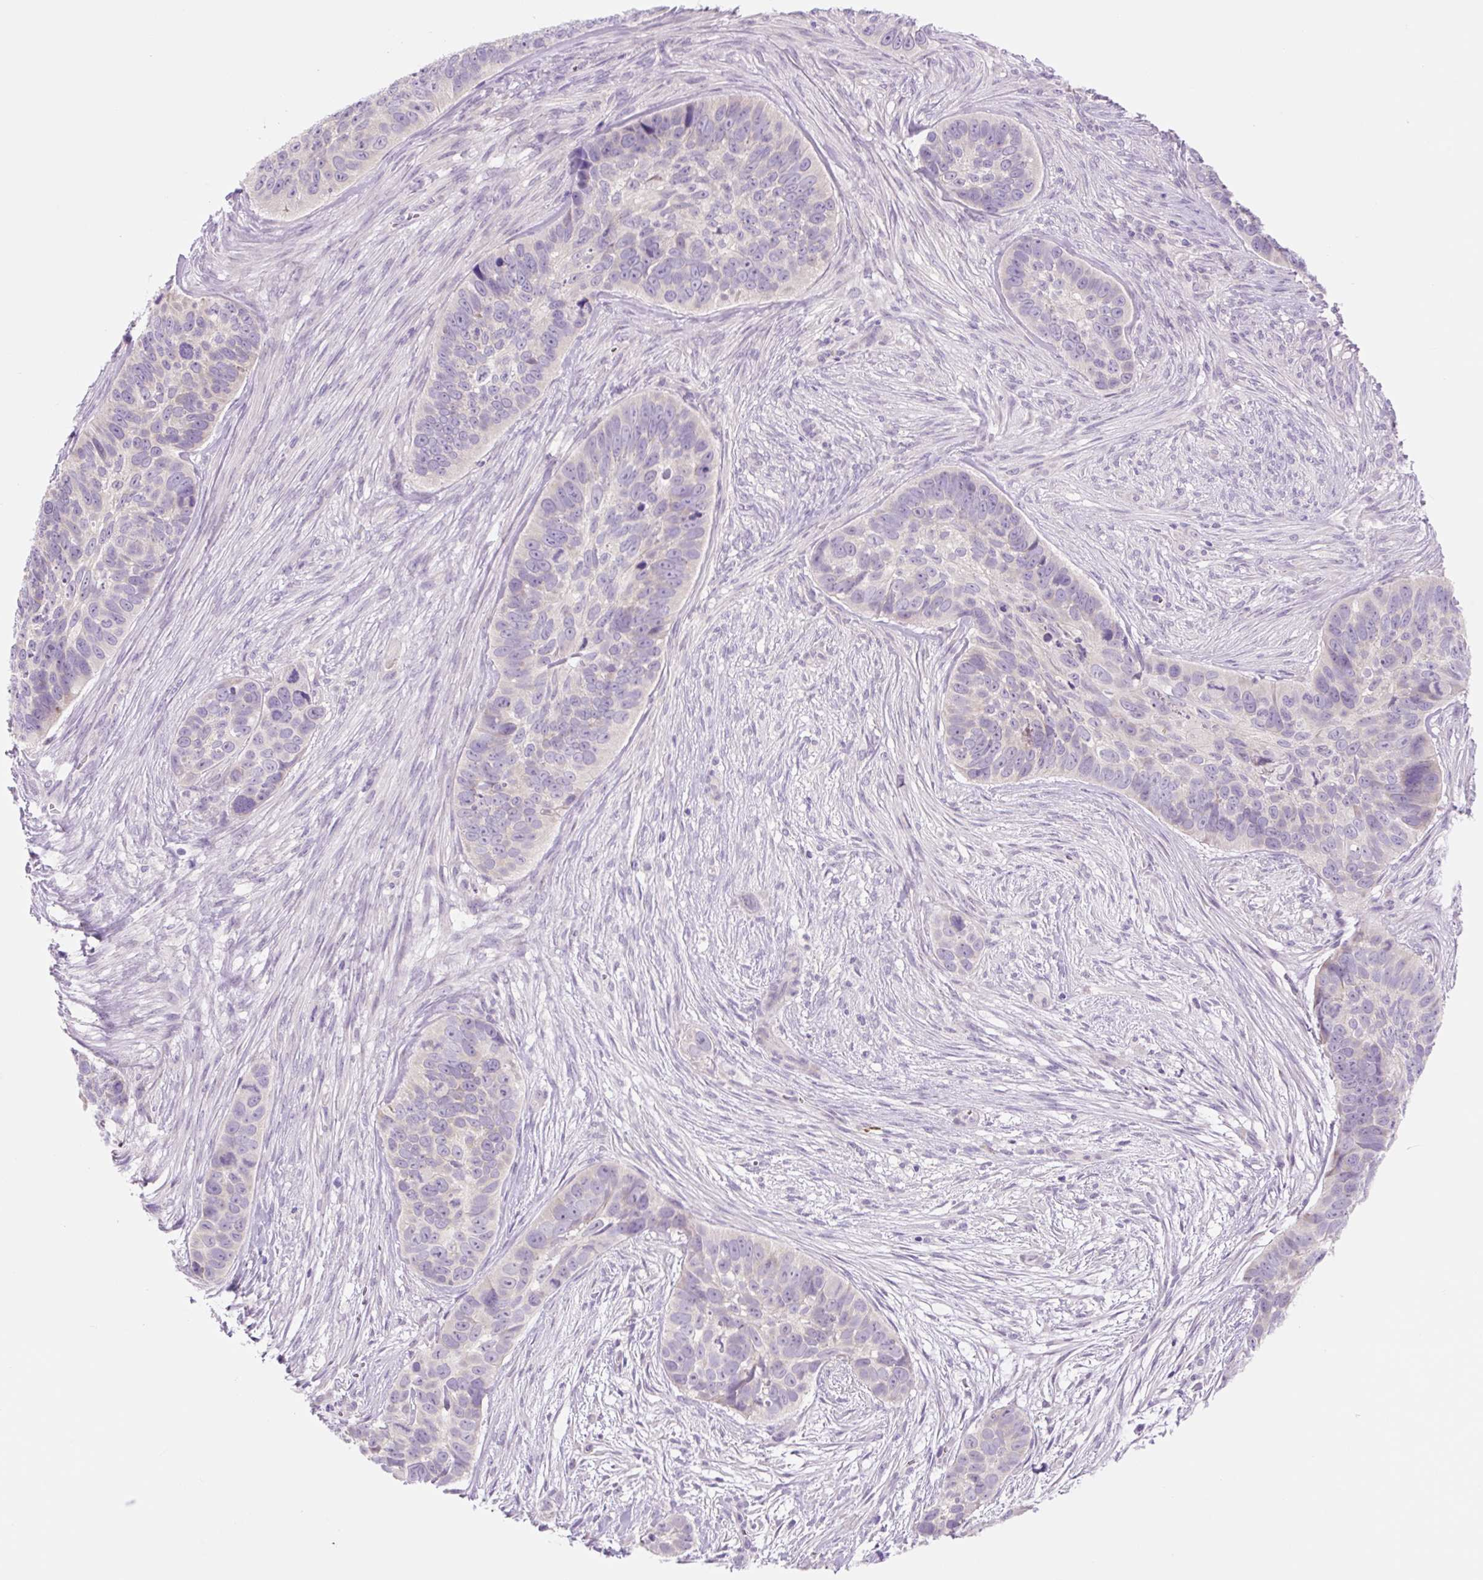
{"staining": {"intensity": "negative", "quantity": "none", "location": "none"}, "tissue": "skin cancer", "cell_type": "Tumor cells", "image_type": "cancer", "snomed": [{"axis": "morphology", "description": "Basal cell carcinoma"}, {"axis": "topography", "description": "Skin"}], "caption": "Micrograph shows no protein expression in tumor cells of skin basal cell carcinoma tissue.", "gene": "CELF6", "patient": {"sex": "female", "age": 82}}